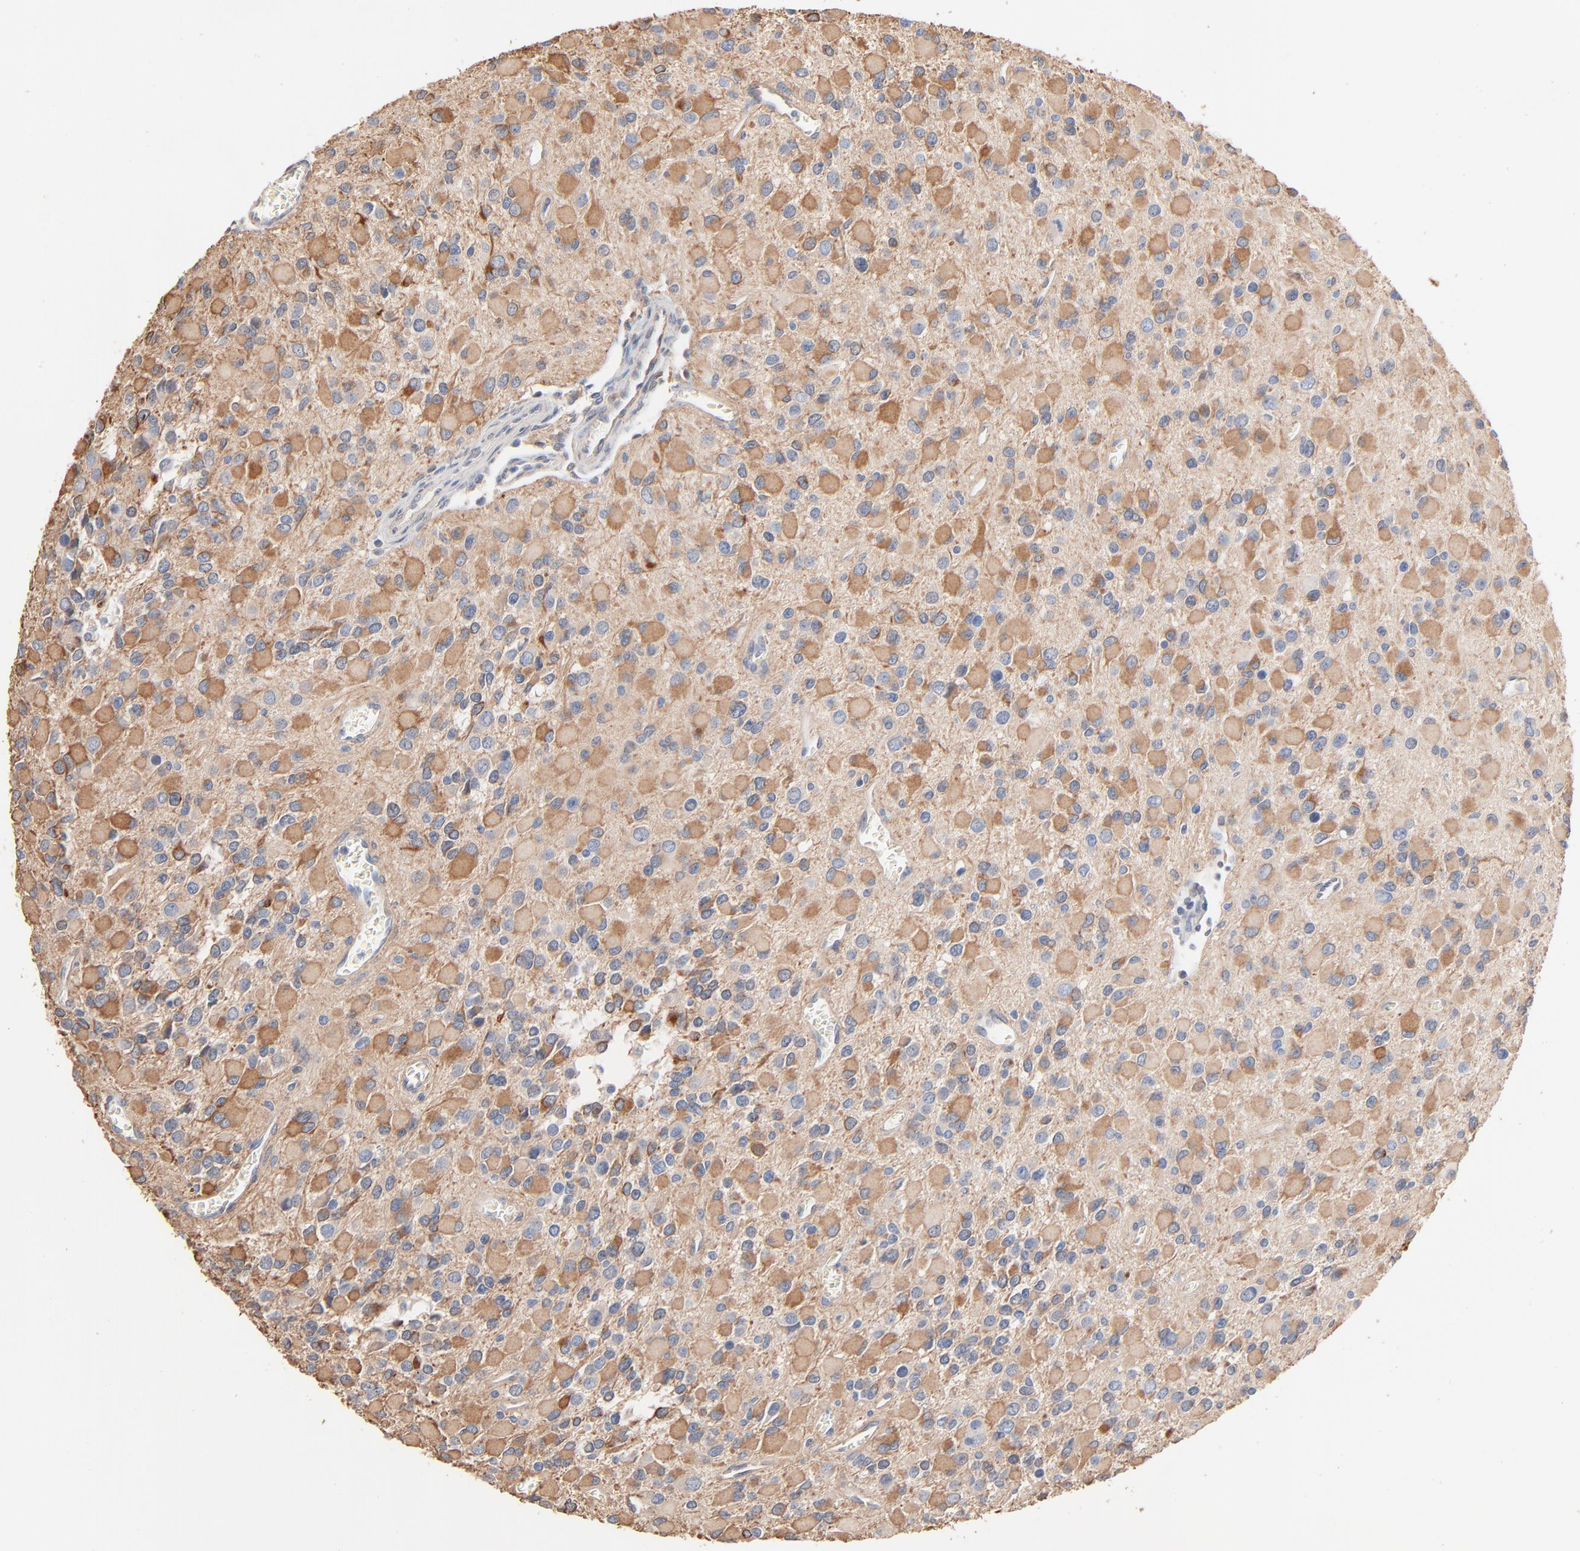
{"staining": {"intensity": "weak", "quantity": ">75%", "location": "cytoplasmic/membranous"}, "tissue": "glioma", "cell_type": "Tumor cells", "image_type": "cancer", "snomed": [{"axis": "morphology", "description": "Glioma, malignant, Low grade"}, {"axis": "topography", "description": "Brain"}], "caption": "Protein analysis of malignant glioma (low-grade) tissue reveals weak cytoplasmic/membranous expression in about >75% of tumor cells. (DAB IHC, brown staining for protein, blue staining for nuclei).", "gene": "ABCD4", "patient": {"sex": "male", "age": 42}}